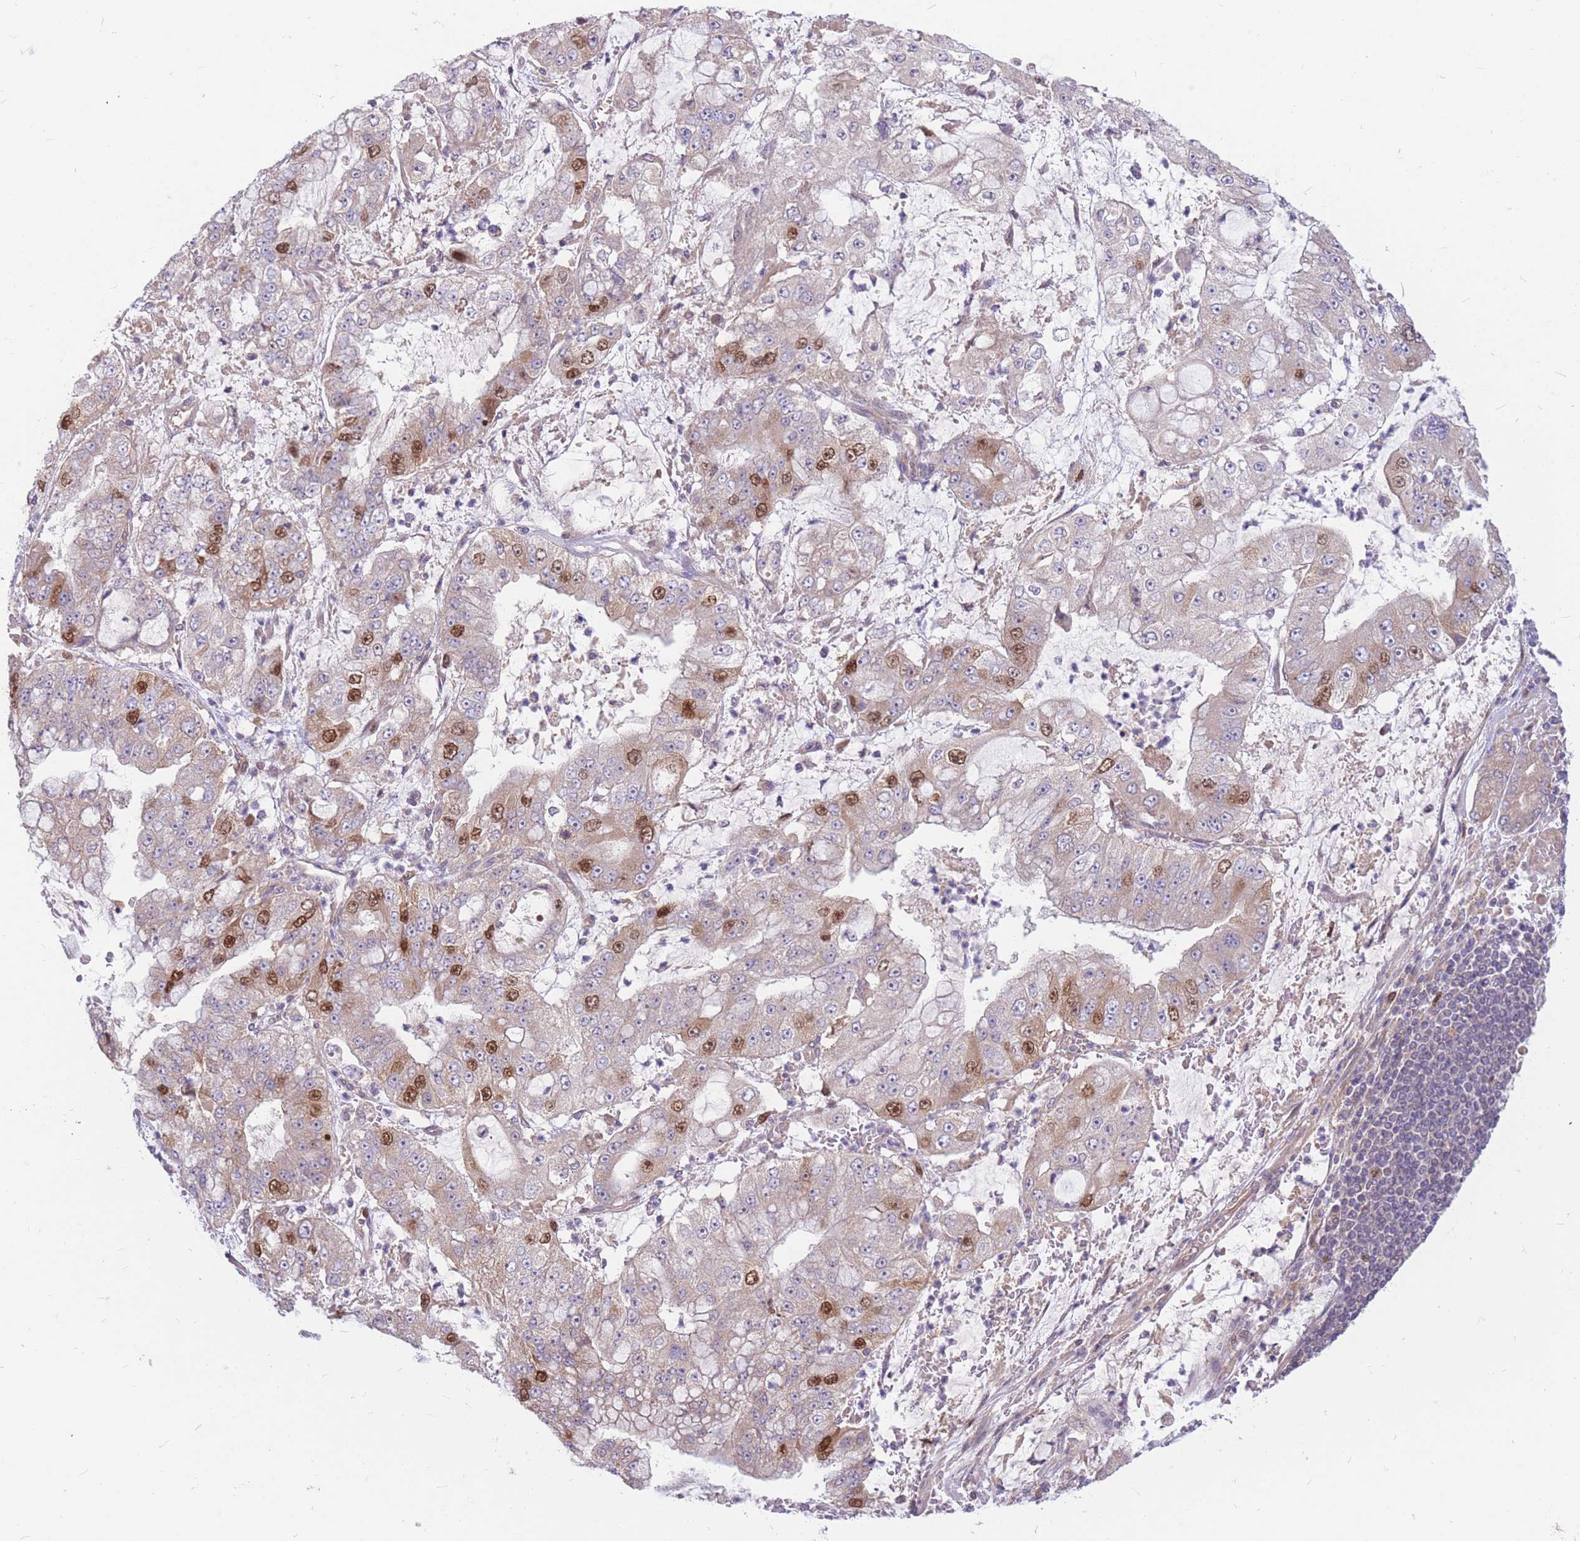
{"staining": {"intensity": "strong", "quantity": "<25%", "location": "nuclear"}, "tissue": "stomach cancer", "cell_type": "Tumor cells", "image_type": "cancer", "snomed": [{"axis": "morphology", "description": "Adenocarcinoma, NOS"}, {"axis": "topography", "description": "Stomach"}], "caption": "Immunohistochemical staining of stomach cancer reveals medium levels of strong nuclear protein staining in approximately <25% of tumor cells. (brown staining indicates protein expression, while blue staining denotes nuclei).", "gene": "GMNN", "patient": {"sex": "male", "age": 76}}